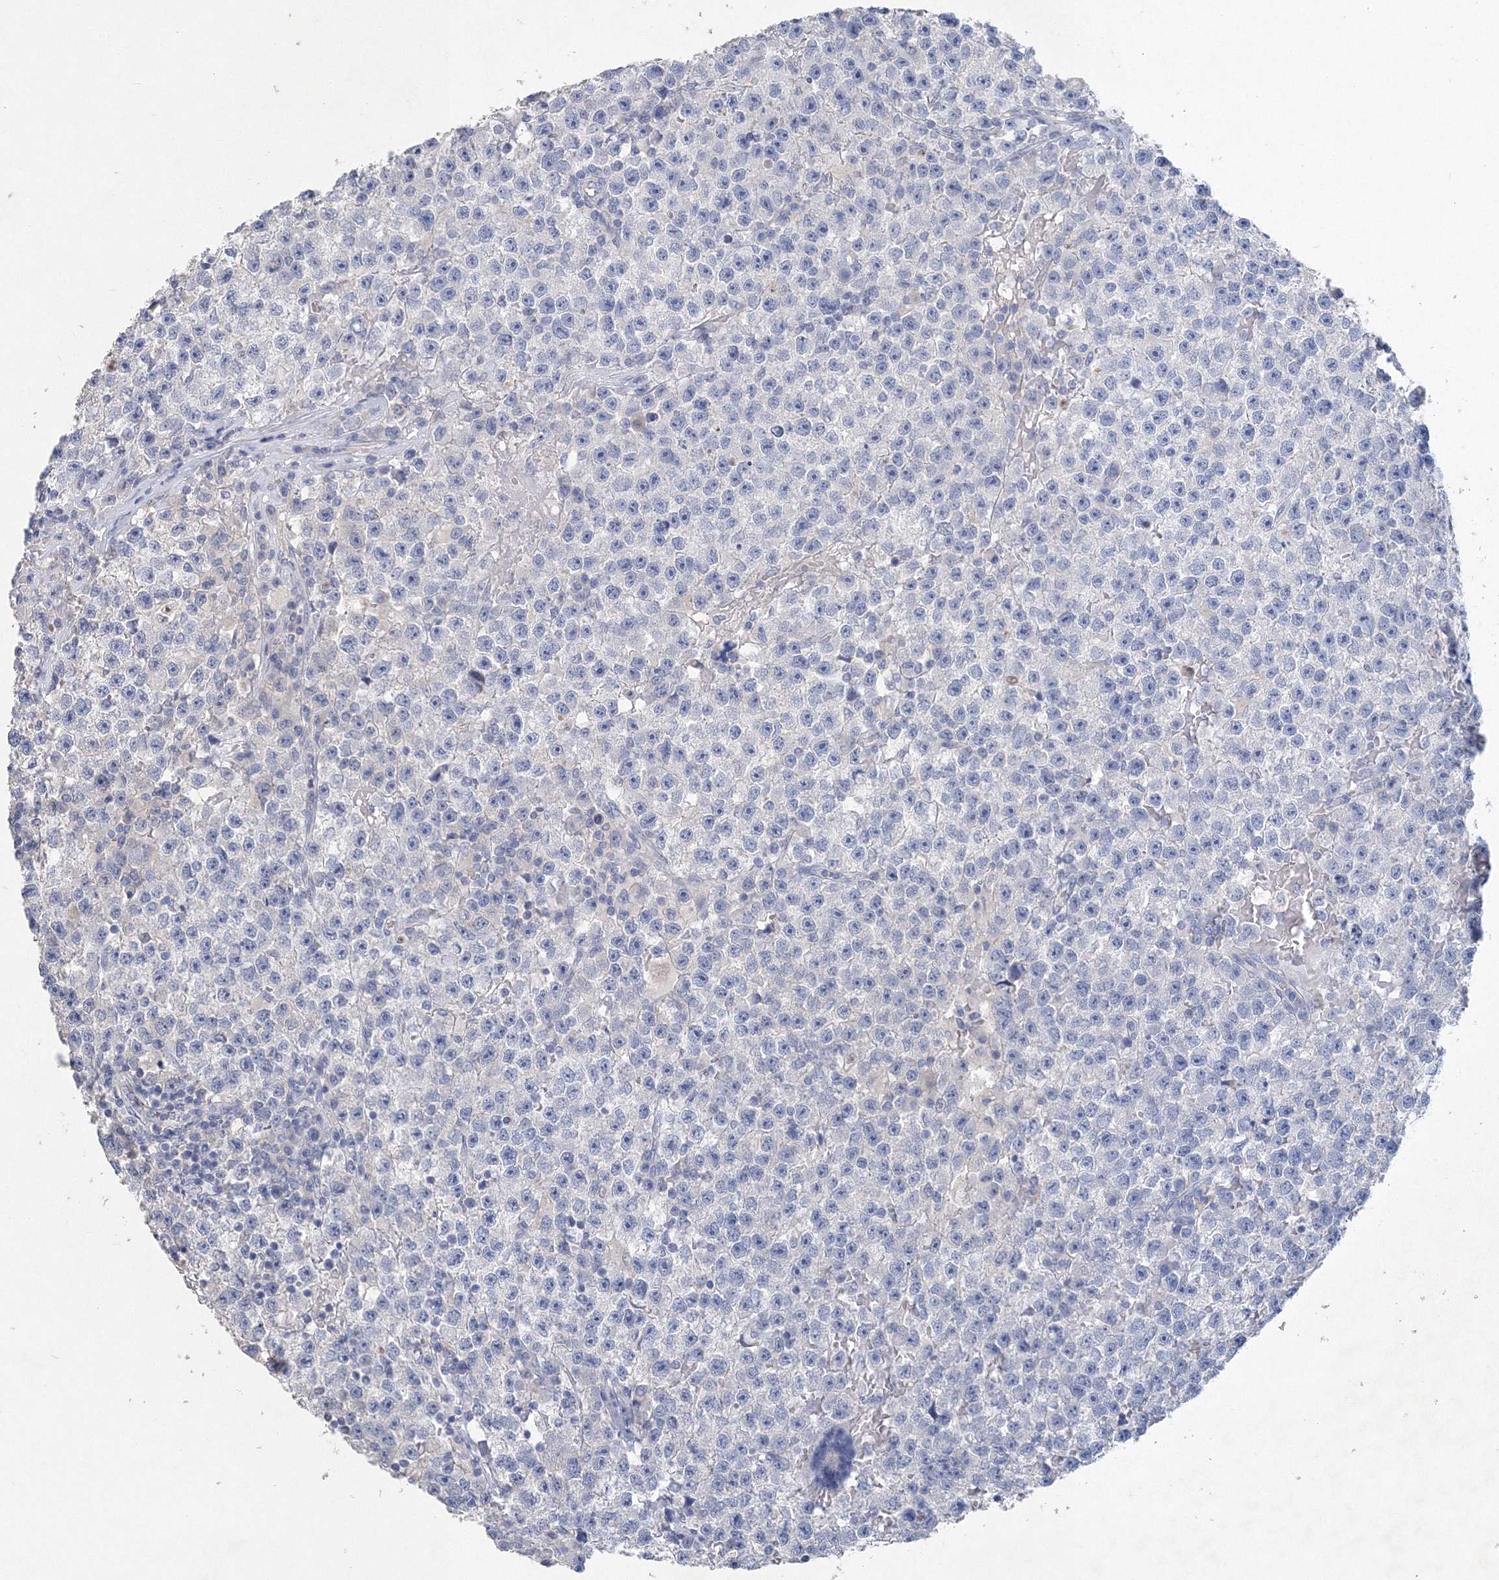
{"staining": {"intensity": "negative", "quantity": "none", "location": "none"}, "tissue": "testis cancer", "cell_type": "Tumor cells", "image_type": "cancer", "snomed": [{"axis": "morphology", "description": "Seminoma, NOS"}, {"axis": "topography", "description": "Testis"}], "caption": "Seminoma (testis) stained for a protein using immunohistochemistry (IHC) displays no positivity tumor cells.", "gene": "OSBPL6", "patient": {"sex": "male", "age": 22}}